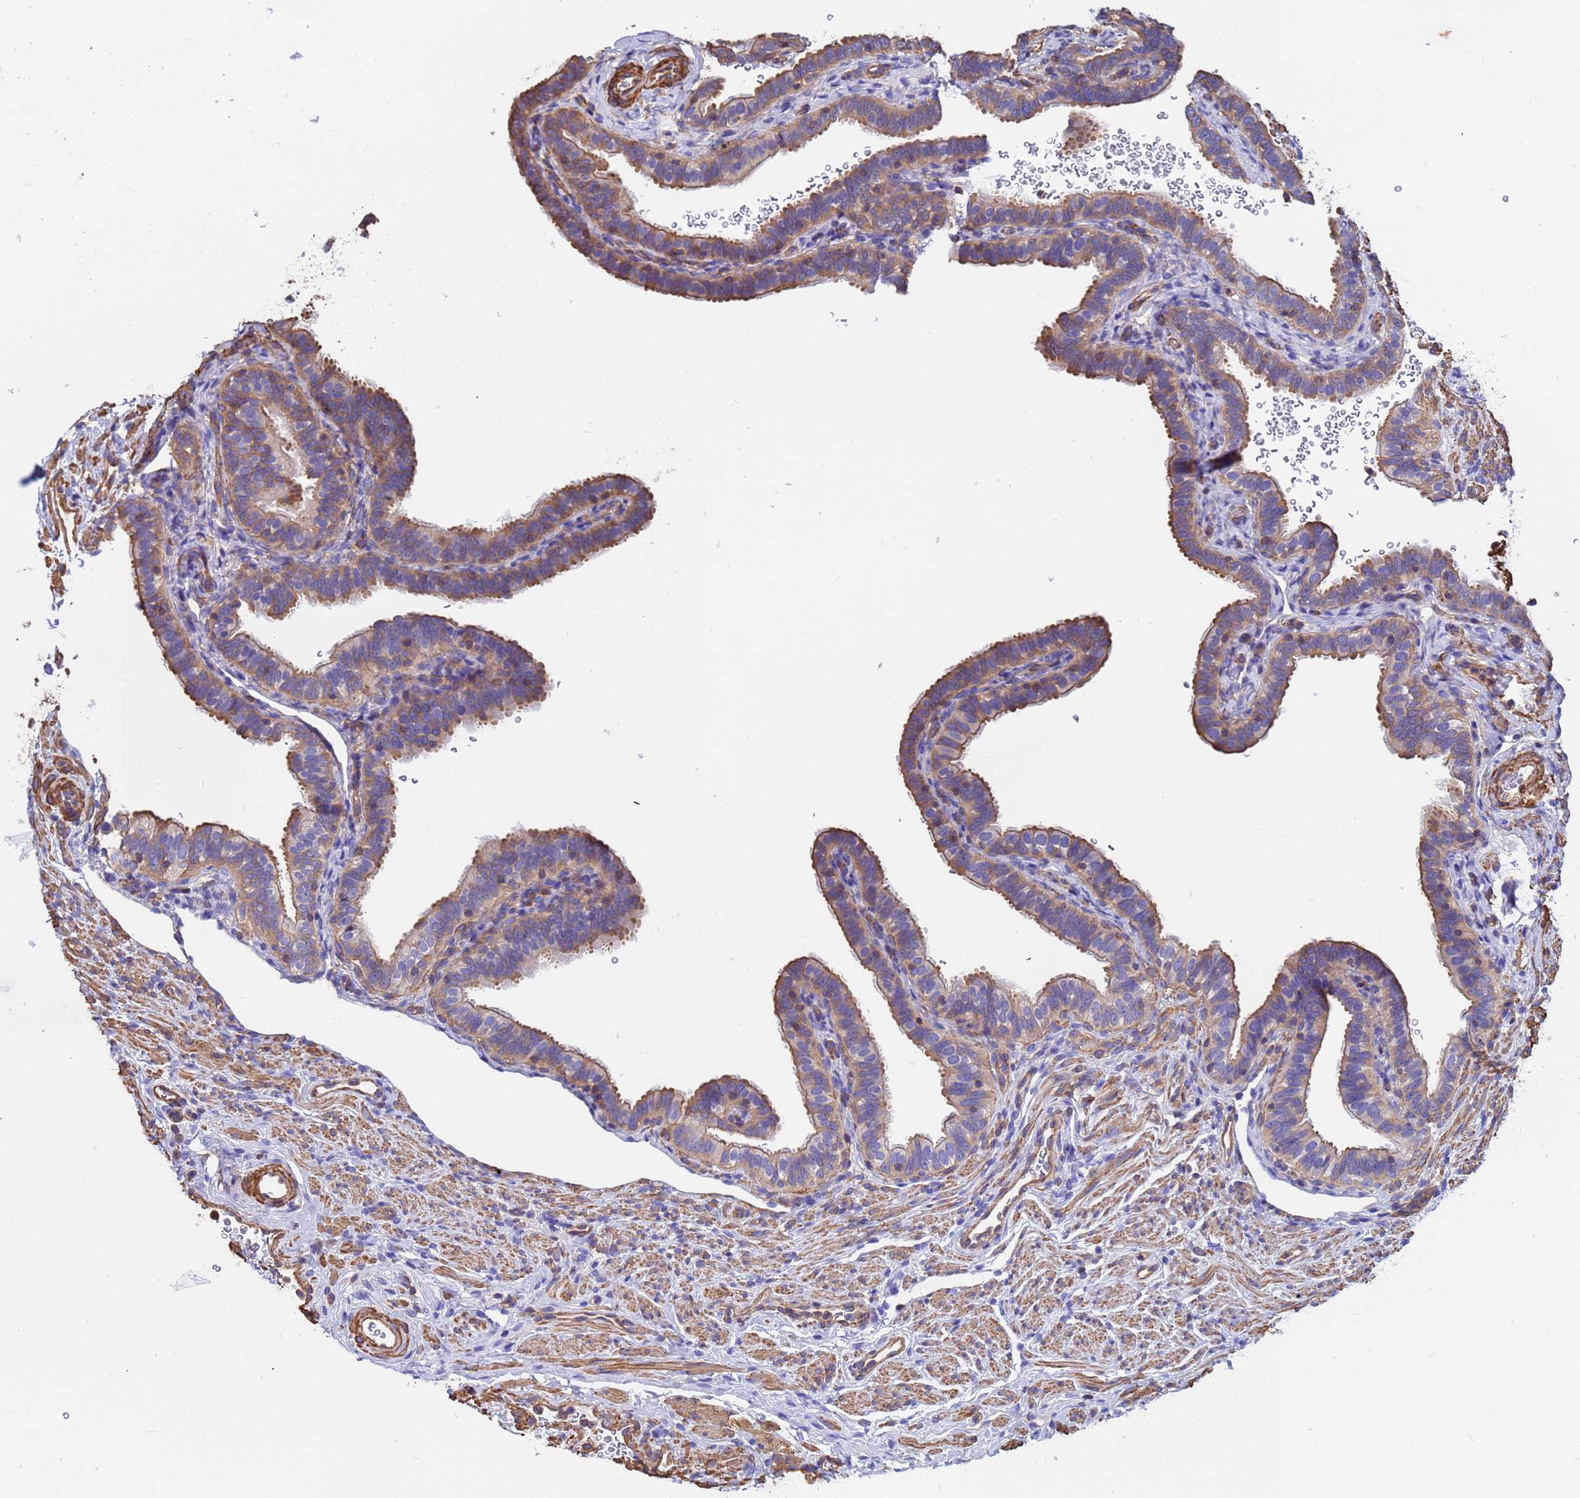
{"staining": {"intensity": "moderate", "quantity": ">75%", "location": "cytoplasmic/membranous"}, "tissue": "fallopian tube", "cell_type": "Glandular cells", "image_type": "normal", "snomed": [{"axis": "morphology", "description": "Normal tissue, NOS"}, {"axis": "topography", "description": "Fallopian tube"}], "caption": "IHC histopathology image of normal fallopian tube: human fallopian tube stained using immunohistochemistry (IHC) reveals medium levels of moderate protein expression localized specifically in the cytoplasmic/membranous of glandular cells, appearing as a cytoplasmic/membranous brown color.", "gene": "MYL12A", "patient": {"sex": "female", "age": 41}}